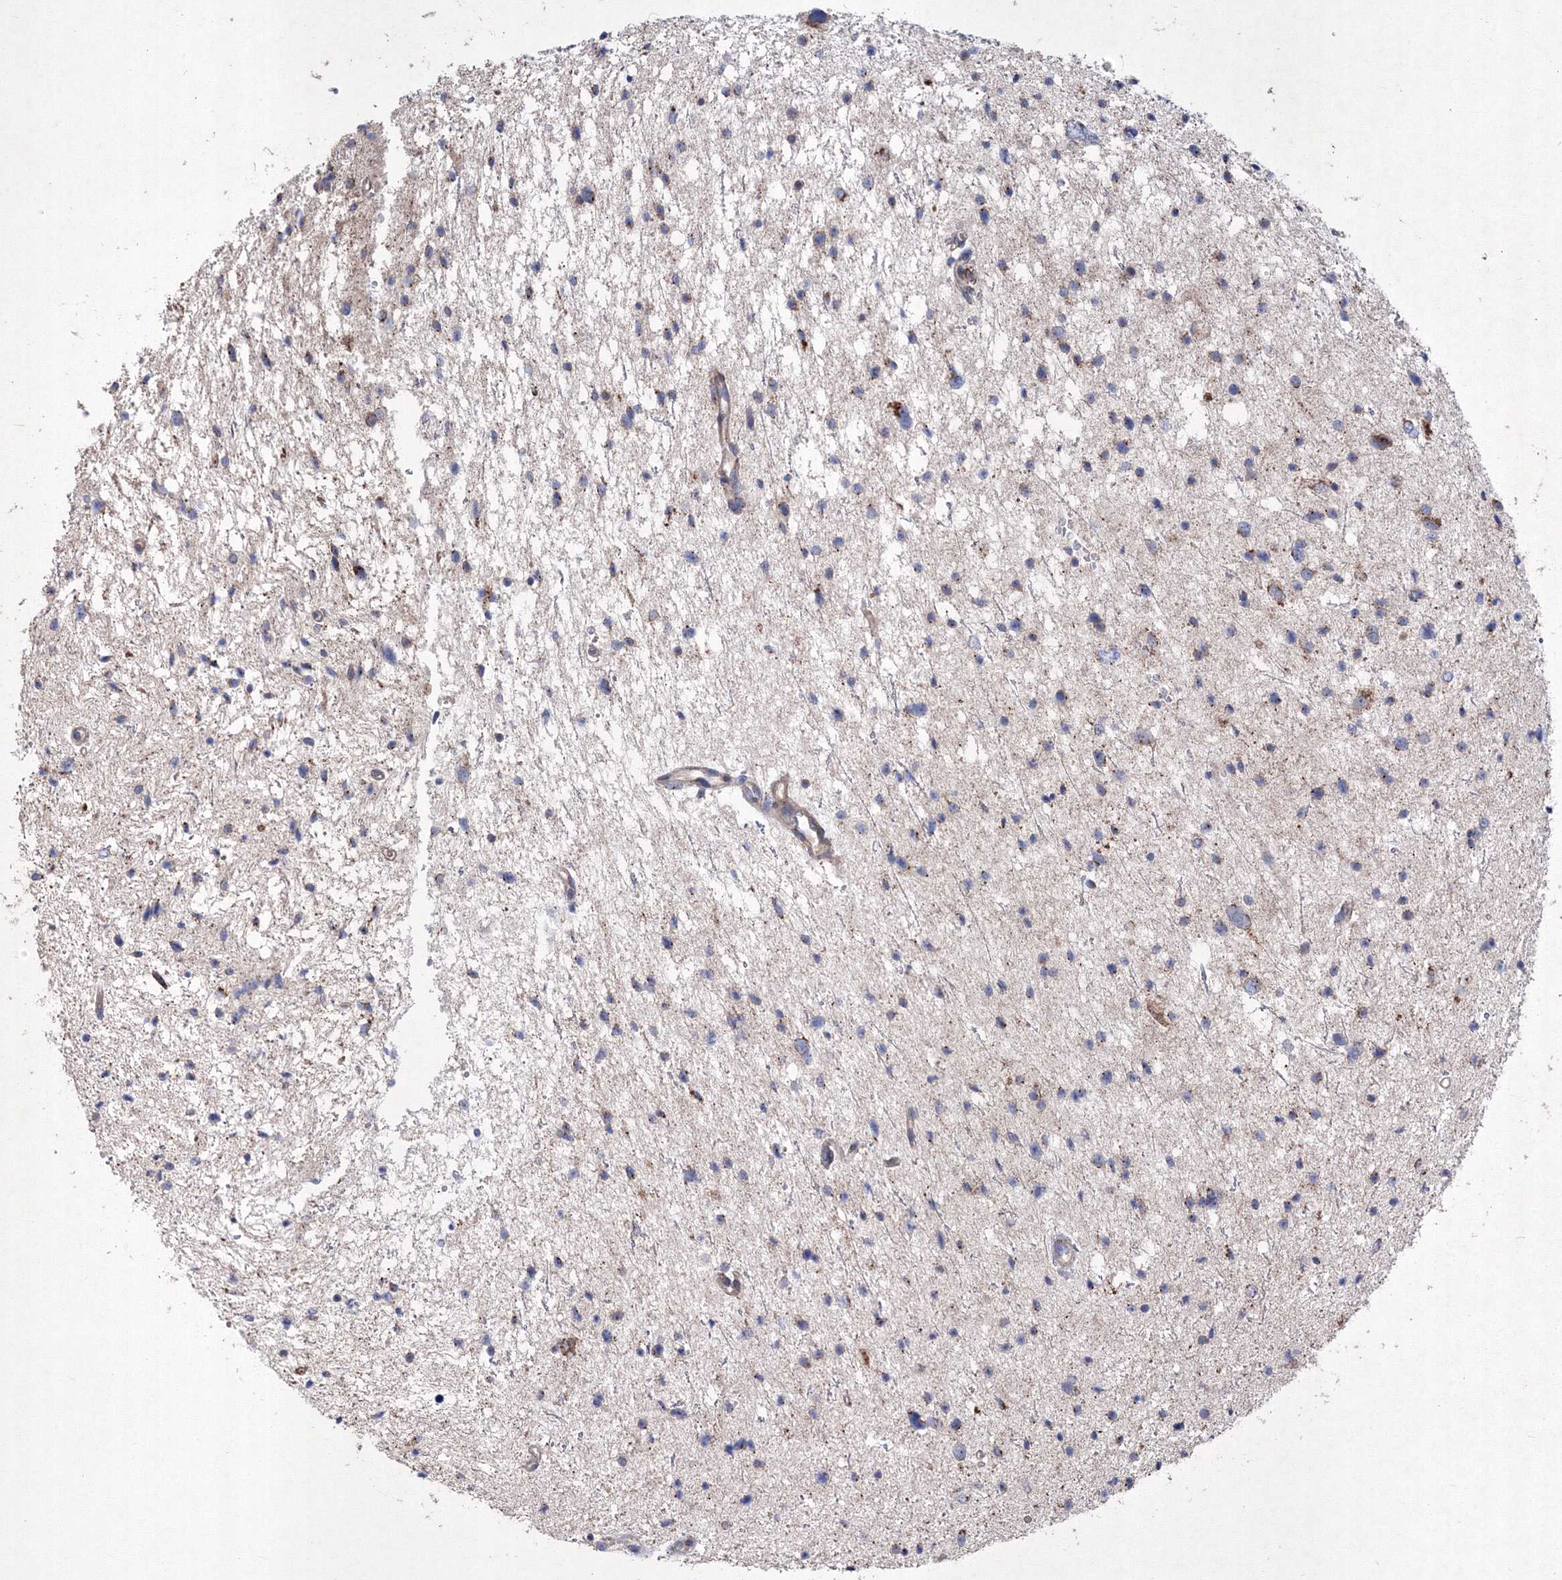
{"staining": {"intensity": "weak", "quantity": "<25%", "location": "cytoplasmic/membranous"}, "tissue": "glioma", "cell_type": "Tumor cells", "image_type": "cancer", "snomed": [{"axis": "morphology", "description": "Glioma, malignant, Low grade"}, {"axis": "topography", "description": "Brain"}], "caption": "High power microscopy photomicrograph of an immunohistochemistry (IHC) histopathology image of malignant glioma (low-grade), revealing no significant positivity in tumor cells.", "gene": "MTRF1L", "patient": {"sex": "female", "age": 37}}